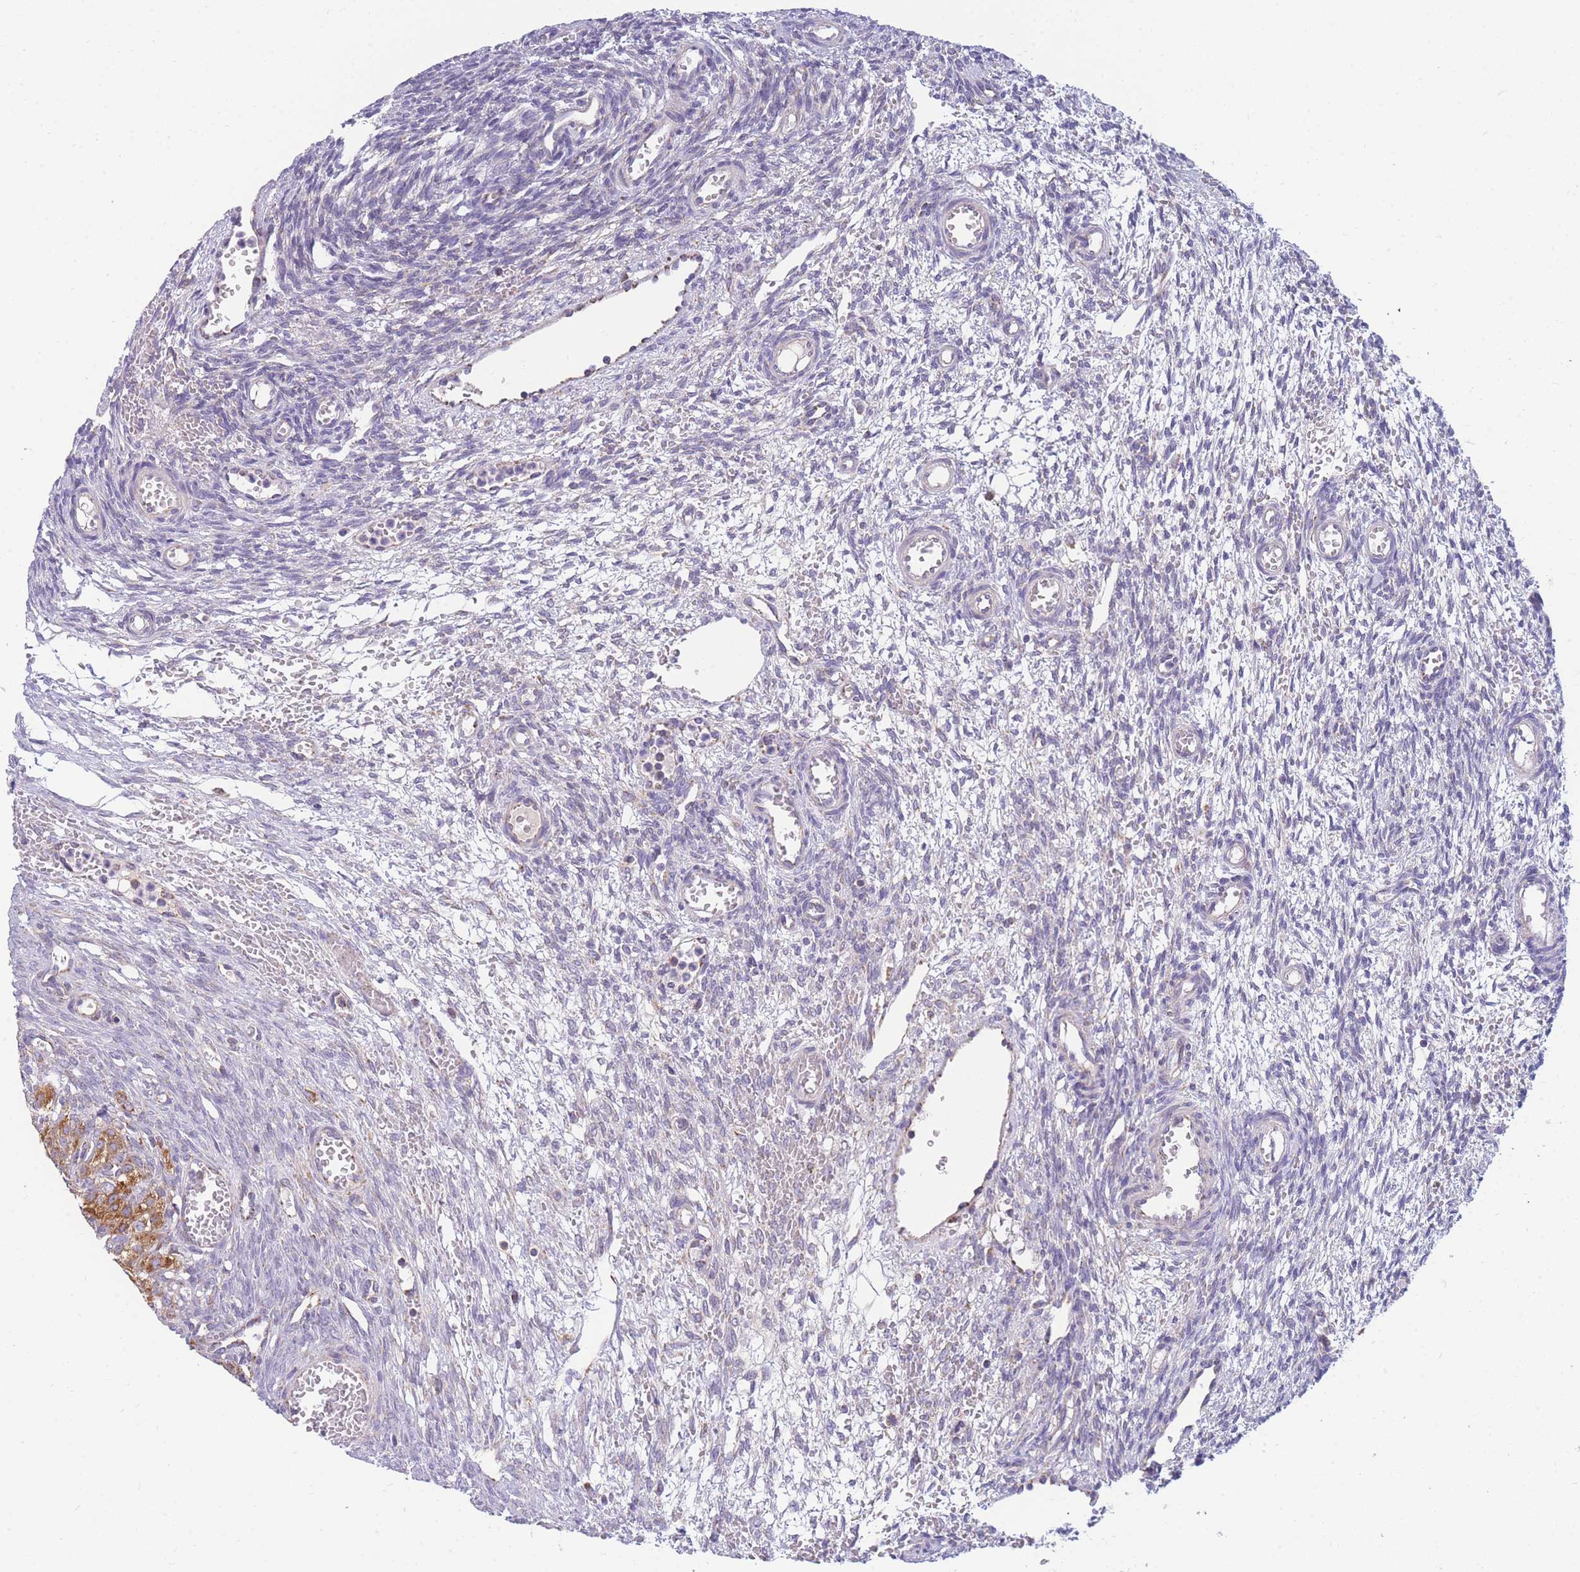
{"staining": {"intensity": "weak", "quantity": "<25%", "location": "cytoplasmic/membranous"}, "tissue": "ovary", "cell_type": "Ovarian stroma cells", "image_type": "normal", "snomed": [{"axis": "morphology", "description": "Normal tissue, NOS"}, {"axis": "topography", "description": "Ovary"}], "caption": "Histopathology image shows no significant protein expression in ovarian stroma cells of unremarkable ovary. Nuclei are stained in blue.", "gene": "MRPS11", "patient": {"sex": "female", "age": 39}}